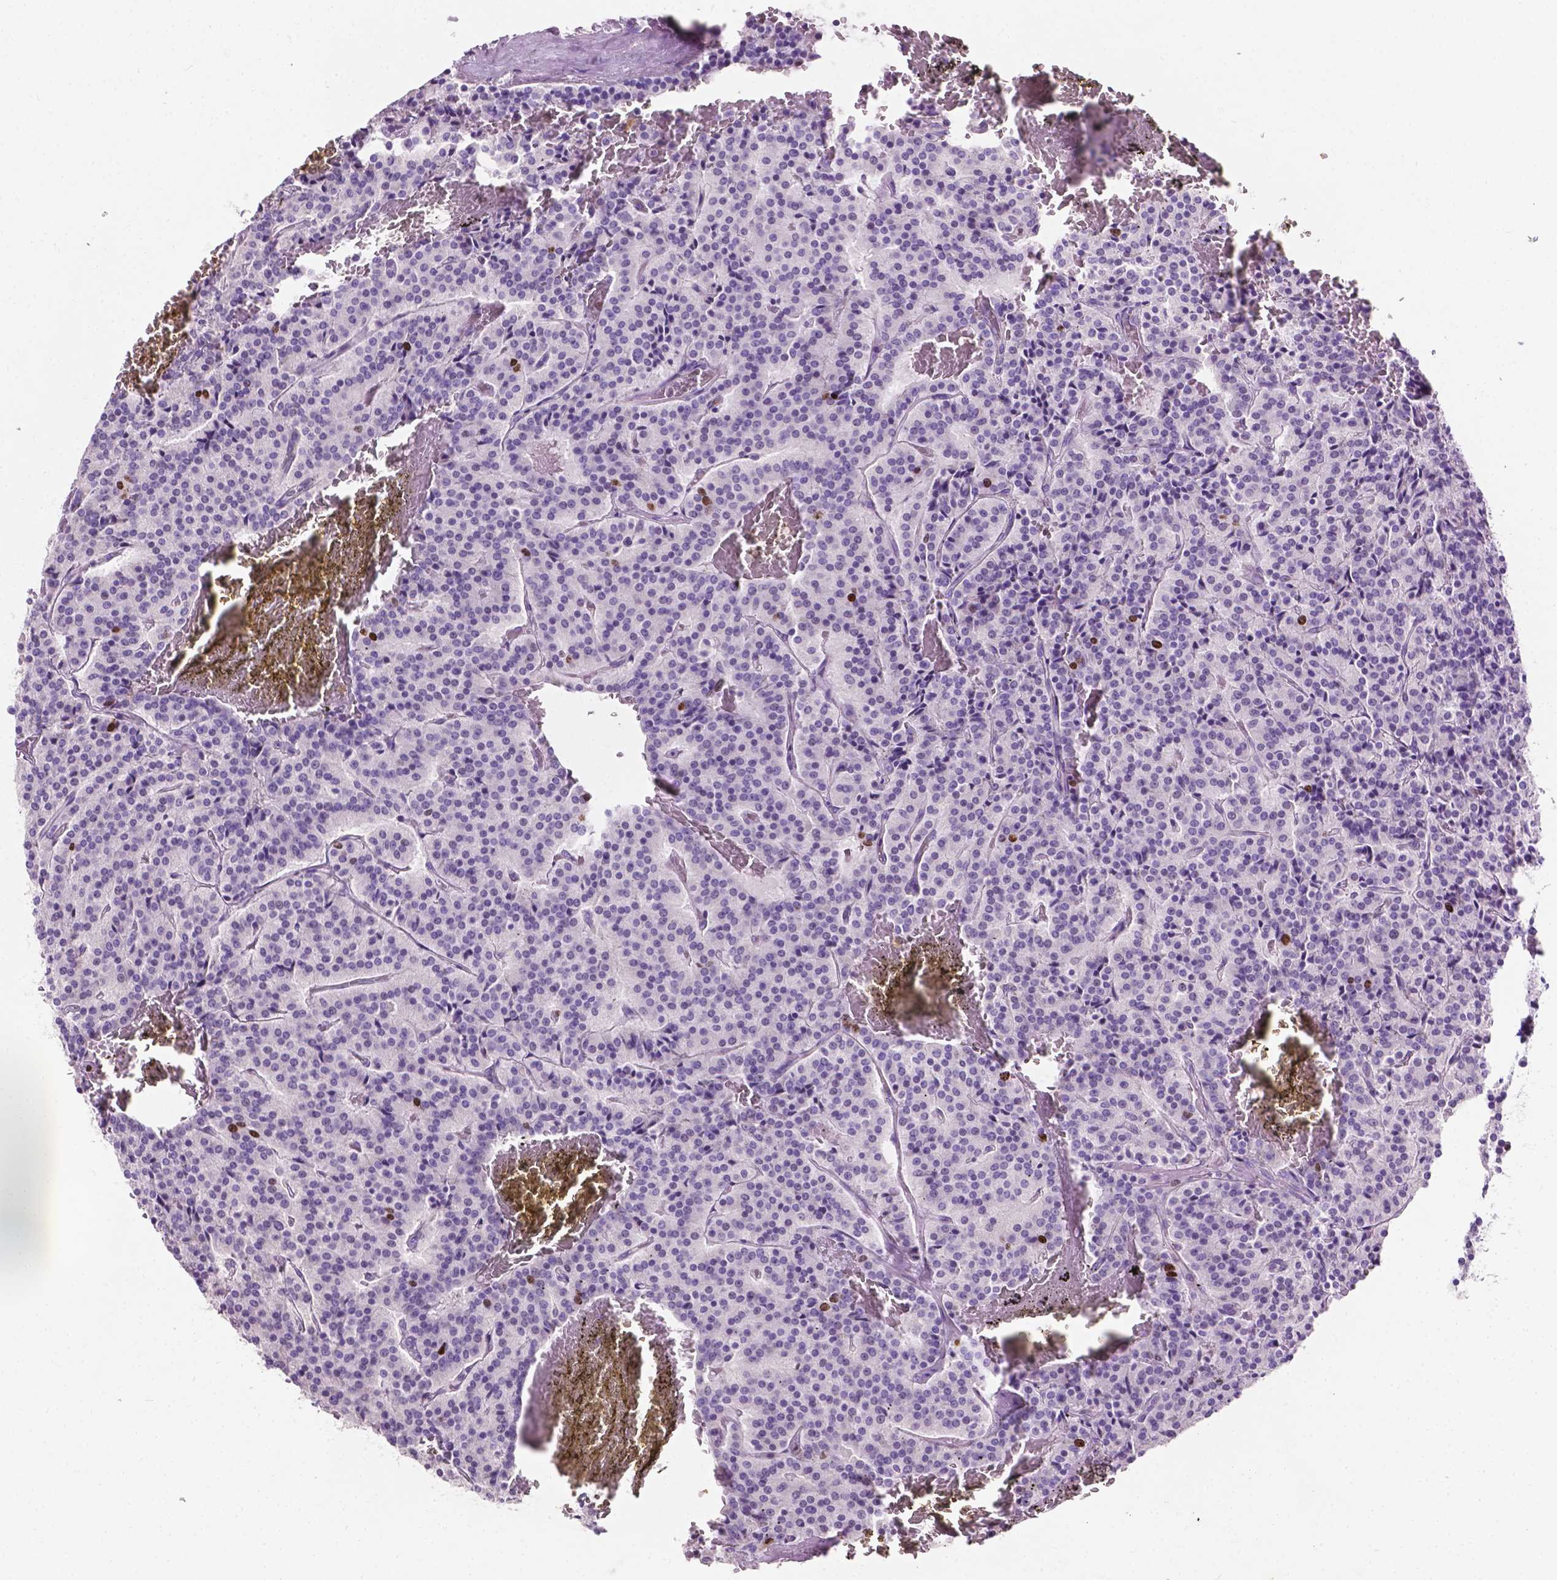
{"staining": {"intensity": "strong", "quantity": "<25%", "location": "nuclear"}, "tissue": "carcinoid", "cell_type": "Tumor cells", "image_type": "cancer", "snomed": [{"axis": "morphology", "description": "Carcinoid, malignant, NOS"}, {"axis": "topography", "description": "Lung"}], "caption": "Carcinoid stained with DAB immunohistochemistry exhibits medium levels of strong nuclear expression in about <25% of tumor cells.", "gene": "SIAH2", "patient": {"sex": "male", "age": 70}}